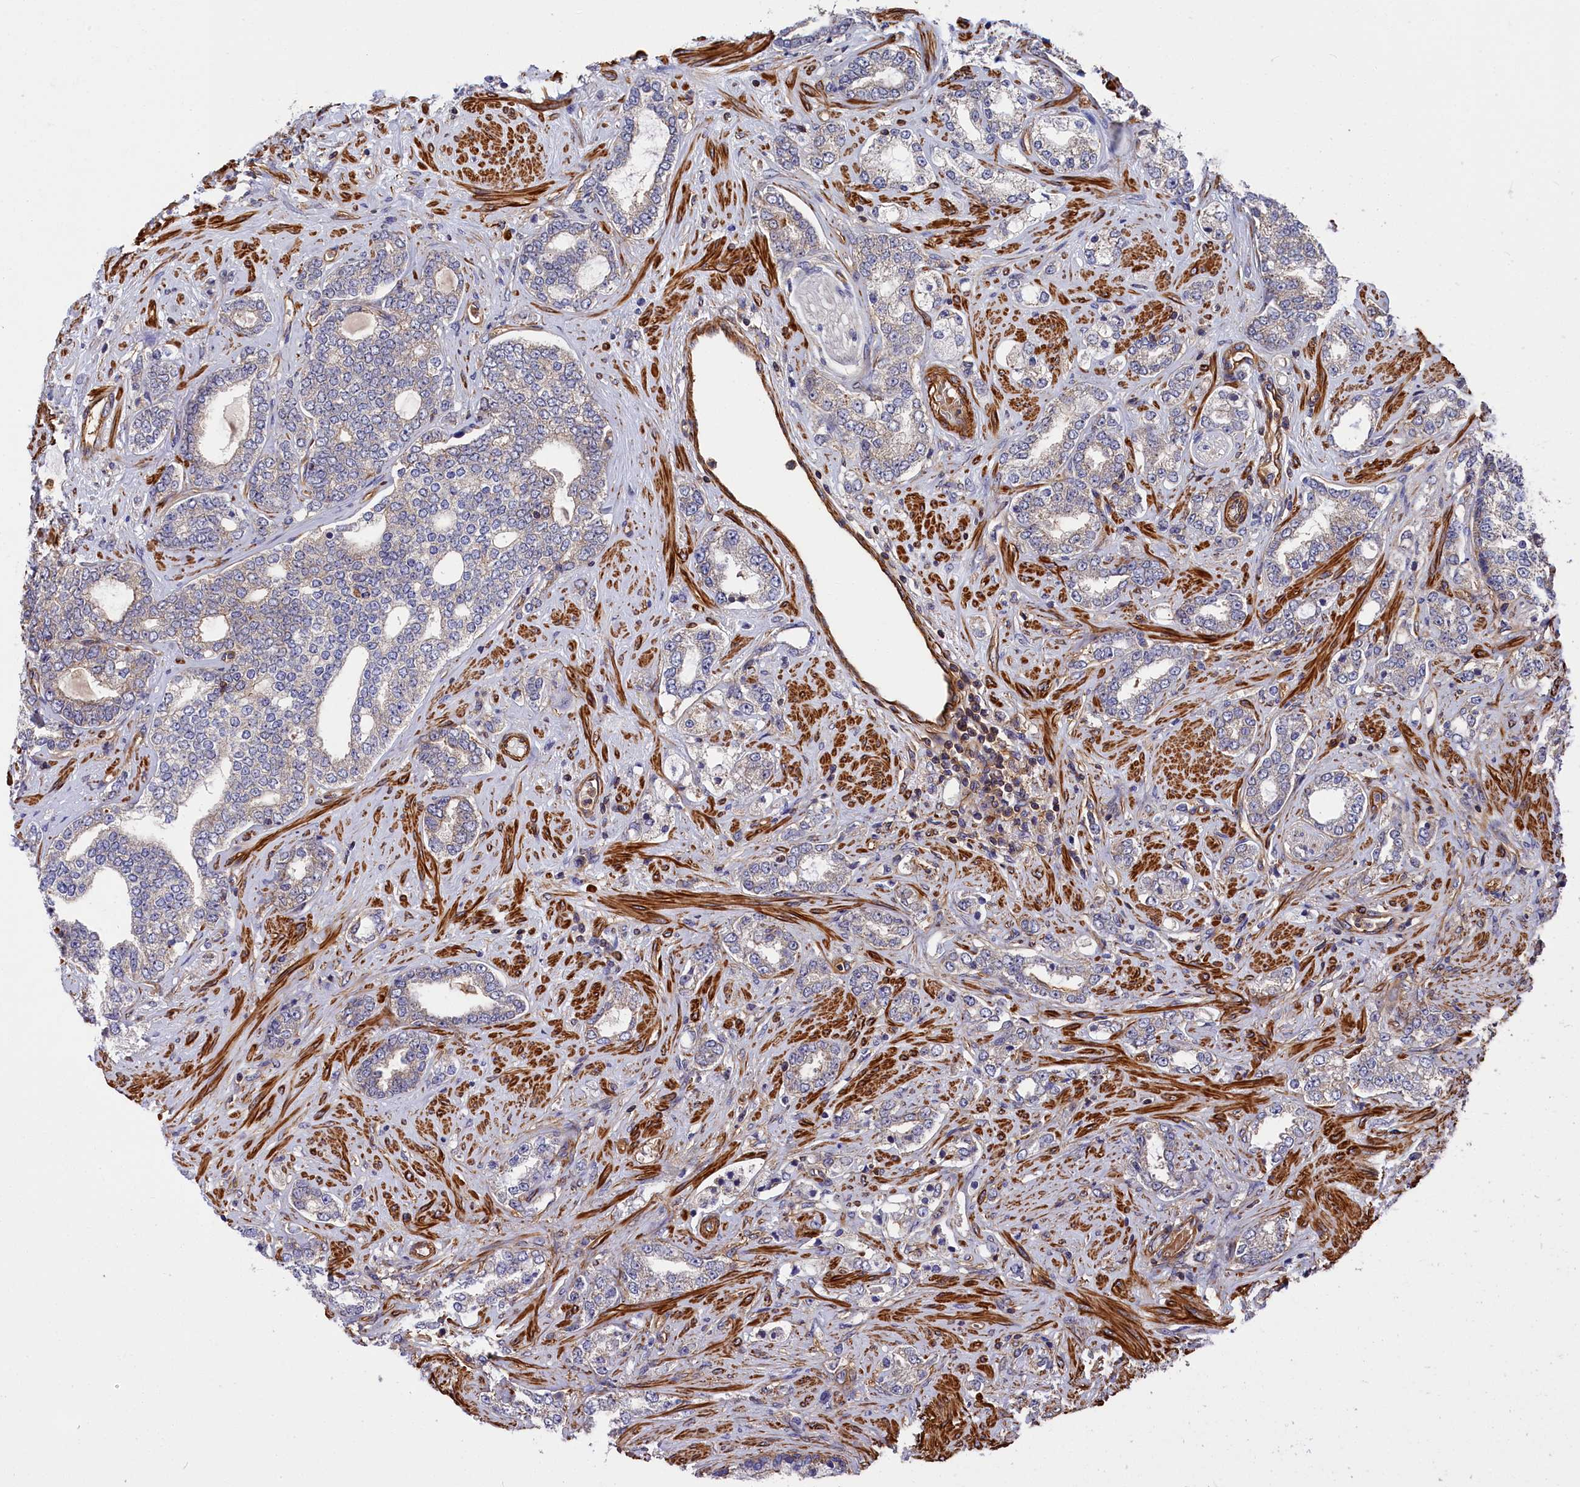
{"staining": {"intensity": "negative", "quantity": "none", "location": "none"}, "tissue": "prostate cancer", "cell_type": "Tumor cells", "image_type": "cancer", "snomed": [{"axis": "morphology", "description": "Adenocarcinoma, High grade"}, {"axis": "topography", "description": "Prostate"}], "caption": "Immunohistochemistry of prostate cancer (high-grade adenocarcinoma) reveals no positivity in tumor cells.", "gene": "LDHD", "patient": {"sex": "male", "age": 64}}